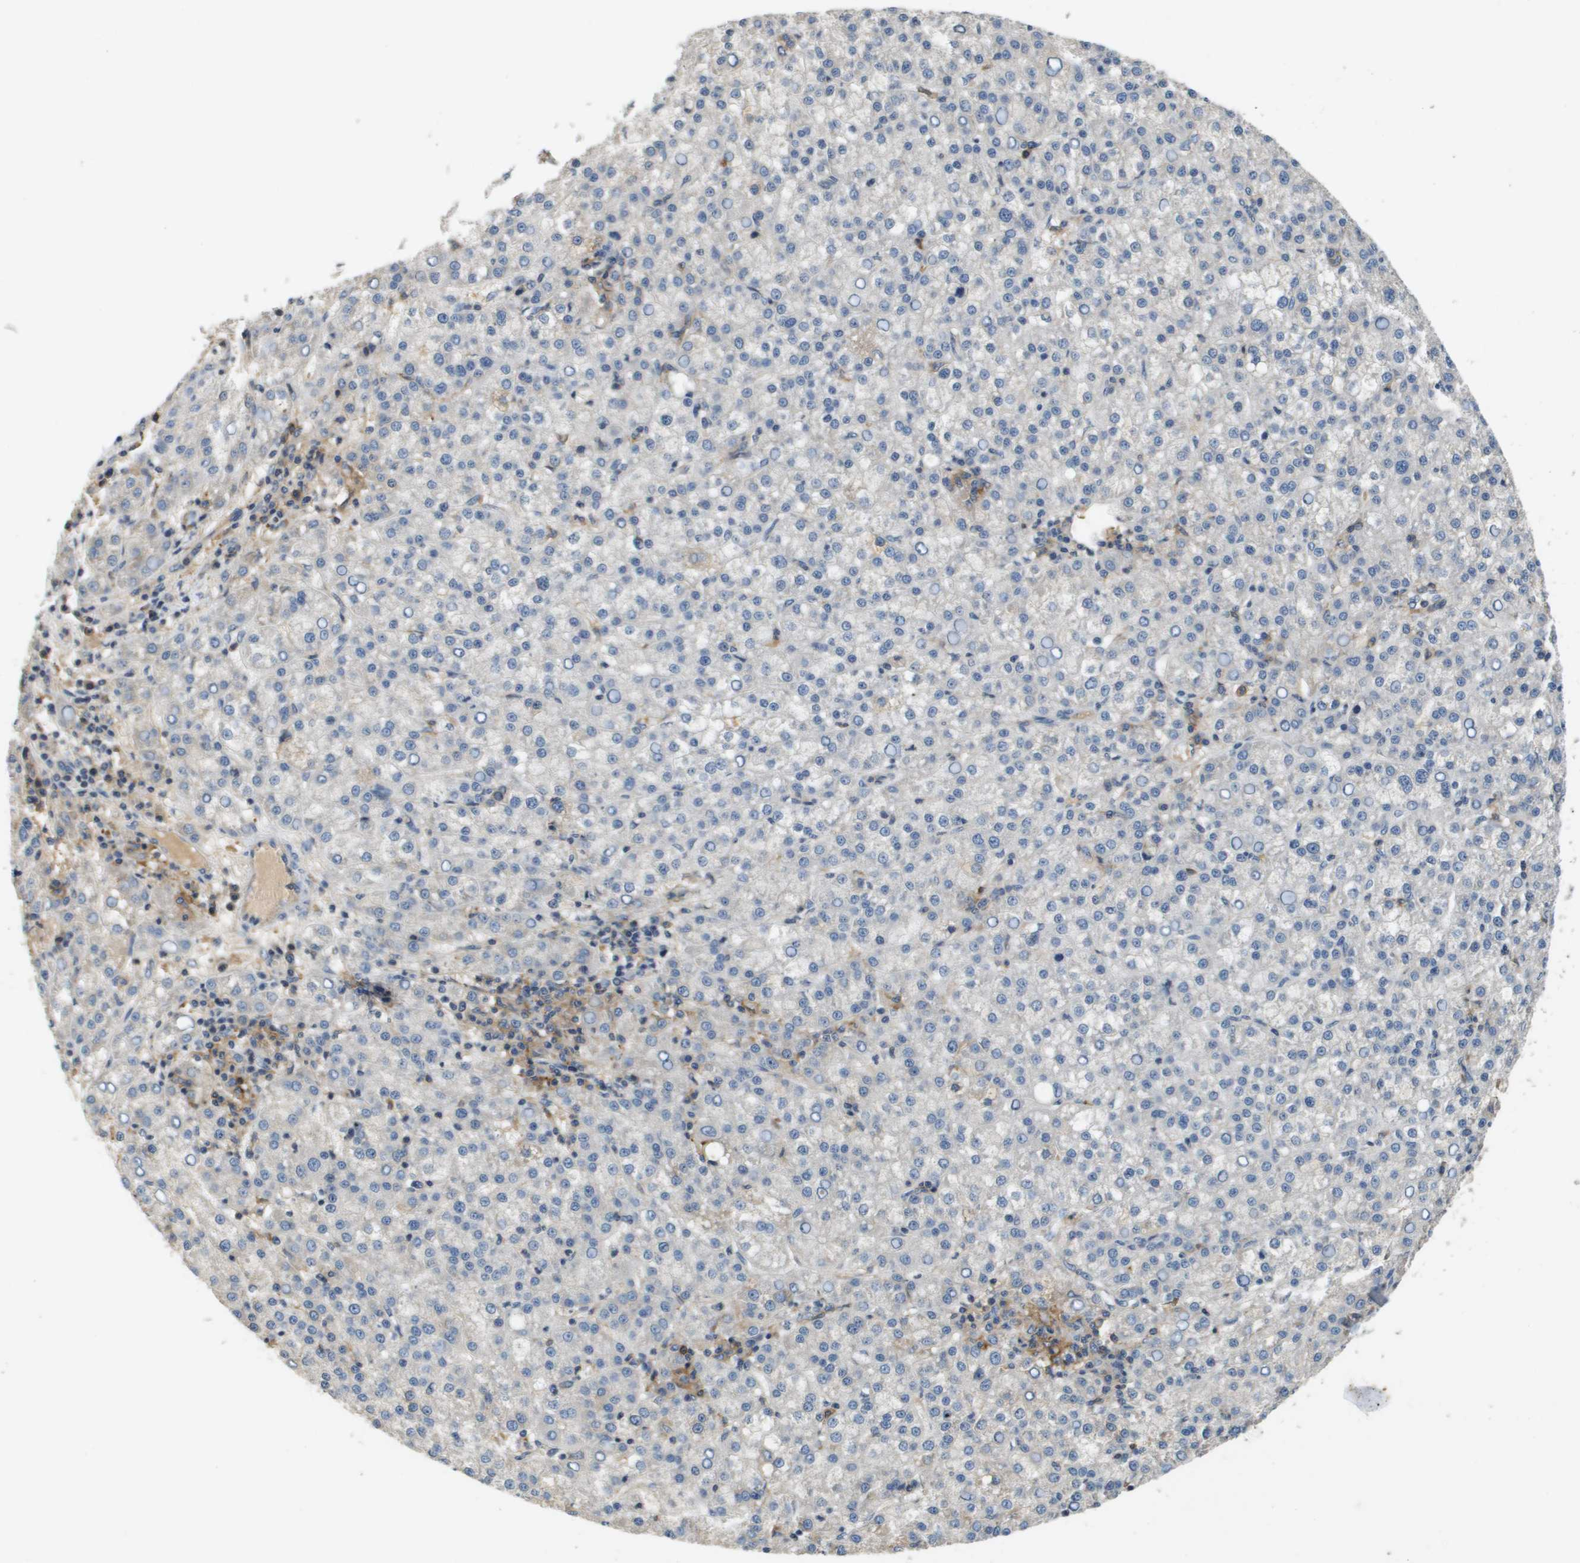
{"staining": {"intensity": "negative", "quantity": "none", "location": "none"}, "tissue": "liver cancer", "cell_type": "Tumor cells", "image_type": "cancer", "snomed": [{"axis": "morphology", "description": "Carcinoma, Hepatocellular, NOS"}, {"axis": "topography", "description": "Liver"}], "caption": "High power microscopy photomicrograph of an immunohistochemistry (IHC) photomicrograph of hepatocellular carcinoma (liver), revealing no significant staining in tumor cells.", "gene": "SLC16A3", "patient": {"sex": "female", "age": 58}}